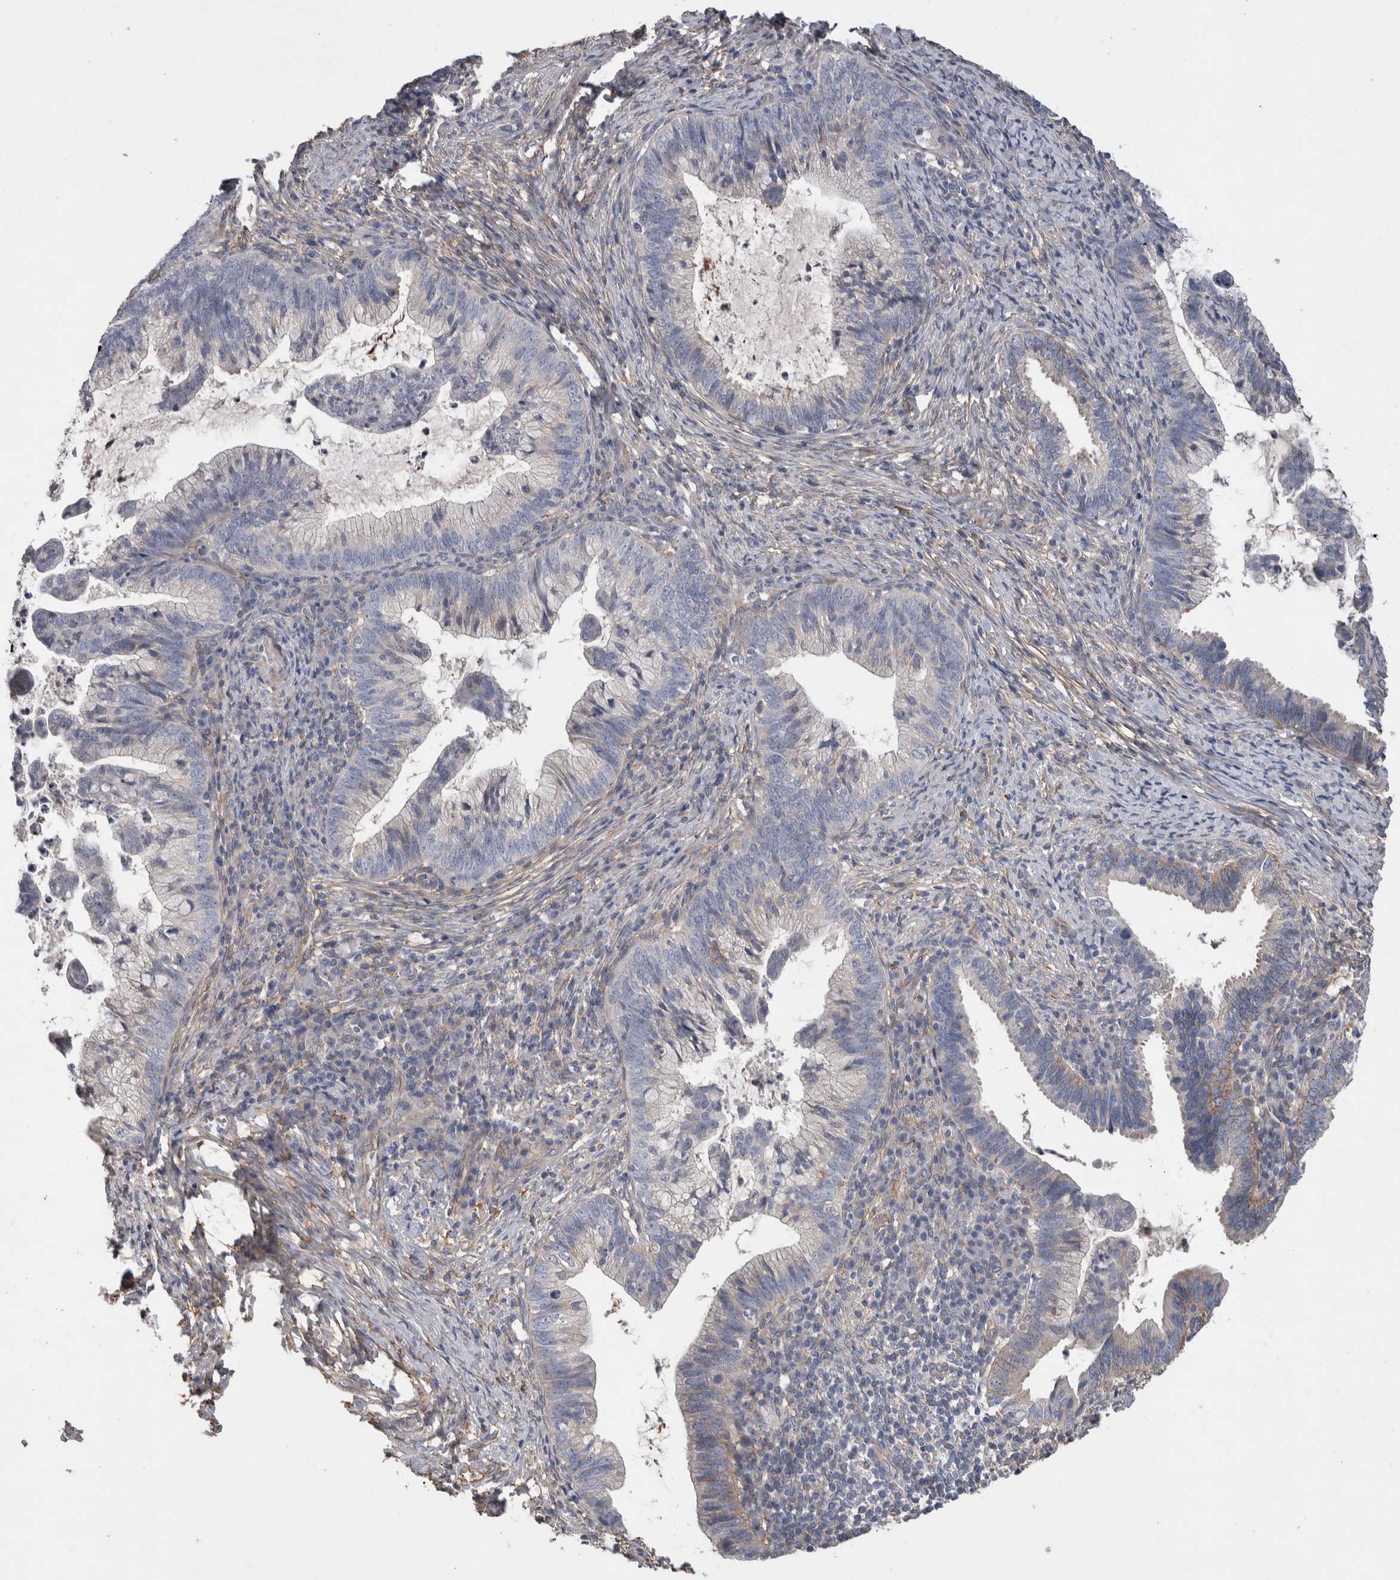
{"staining": {"intensity": "negative", "quantity": "none", "location": "none"}, "tissue": "cervical cancer", "cell_type": "Tumor cells", "image_type": "cancer", "snomed": [{"axis": "morphology", "description": "Adenocarcinoma, NOS"}, {"axis": "topography", "description": "Cervix"}], "caption": "IHC image of cervical cancer (adenocarcinoma) stained for a protein (brown), which exhibits no positivity in tumor cells.", "gene": "GCNA", "patient": {"sex": "female", "age": 36}}